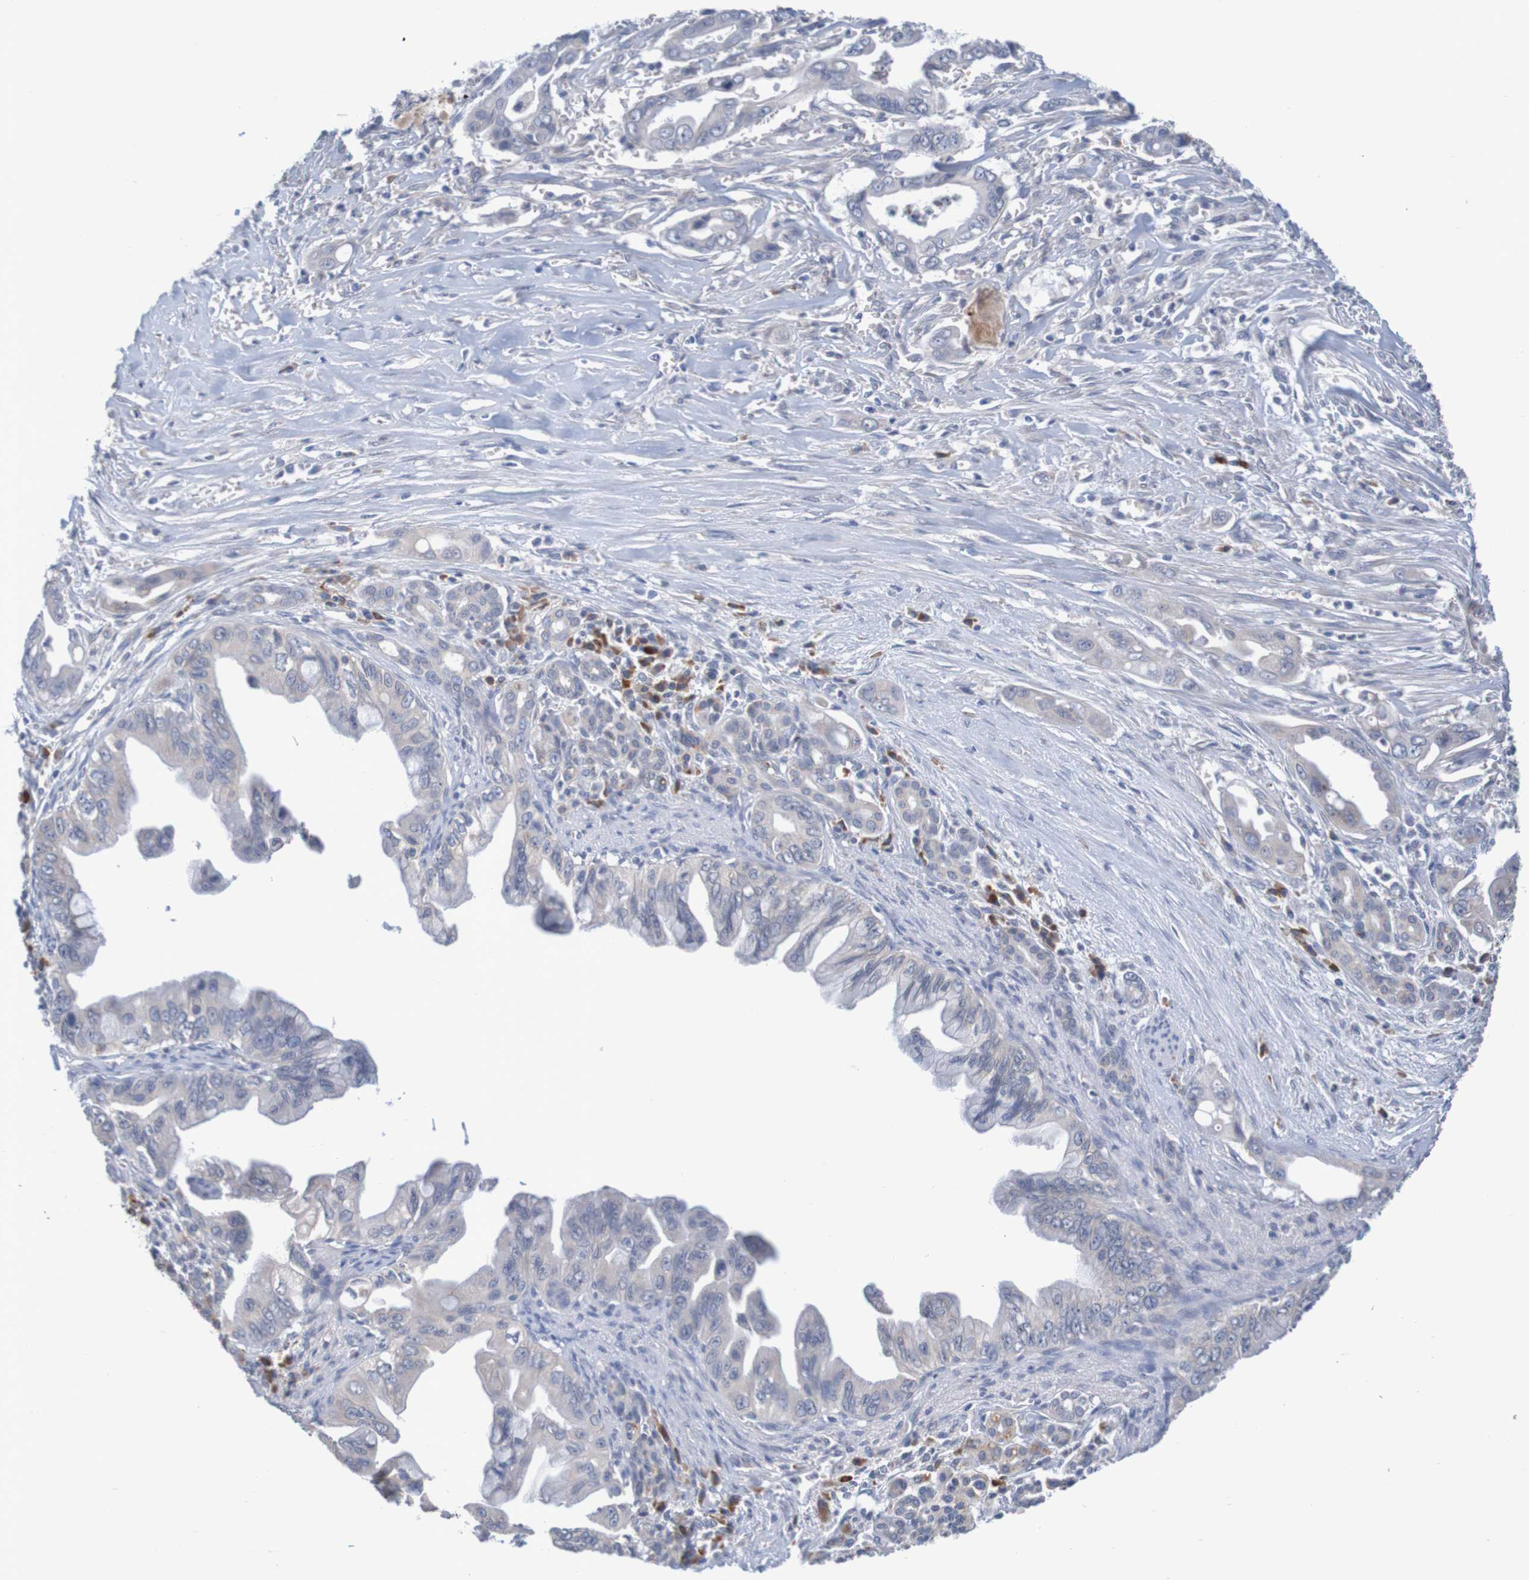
{"staining": {"intensity": "weak", "quantity": "<25%", "location": "cytoplasmic/membranous"}, "tissue": "pancreatic cancer", "cell_type": "Tumor cells", "image_type": "cancer", "snomed": [{"axis": "morphology", "description": "Adenocarcinoma, NOS"}, {"axis": "topography", "description": "Pancreas"}], "caption": "Tumor cells are negative for protein expression in human pancreatic adenocarcinoma.", "gene": "LTA", "patient": {"sex": "male", "age": 59}}